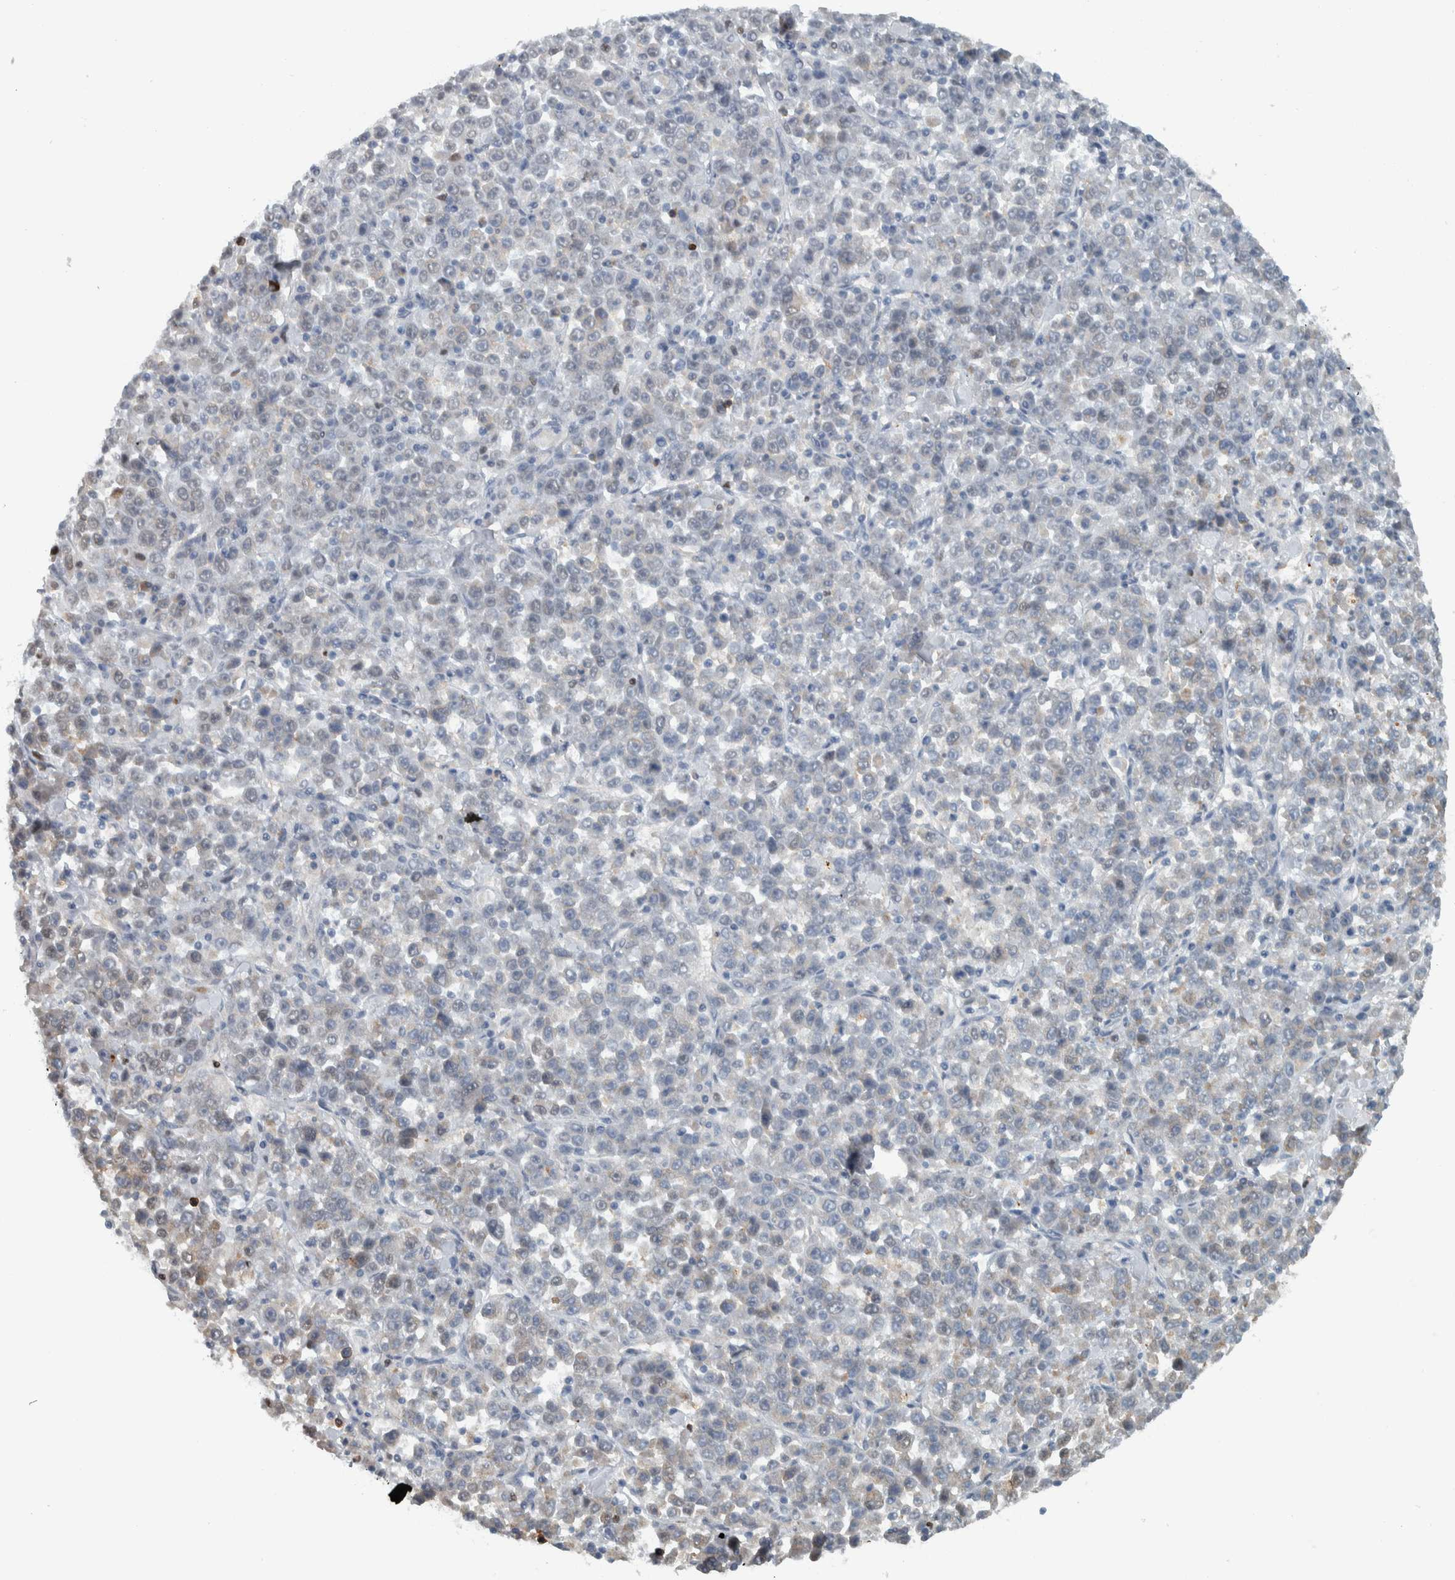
{"staining": {"intensity": "negative", "quantity": "none", "location": "none"}, "tissue": "stomach cancer", "cell_type": "Tumor cells", "image_type": "cancer", "snomed": [{"axis": "morphology", "description": "Normal tissue, NOS"}, {"axis": "morphology", "description": "Adenocarcinoma, NOS"}, {"axis": "topography", "description": "Stomach, upper"}, {"axis": "topography", "description": "Stomach"}], "caption": "The micrograph shows no staining of tumor cells in stomach cancer. The staining is performed using DAB (3,3'-diaminobenzidine) brown chromogen with nuclei counter-stained in using hematoxylin.", "gene": "ADPRM", "patient": {"sex": "male", "age": 59}}